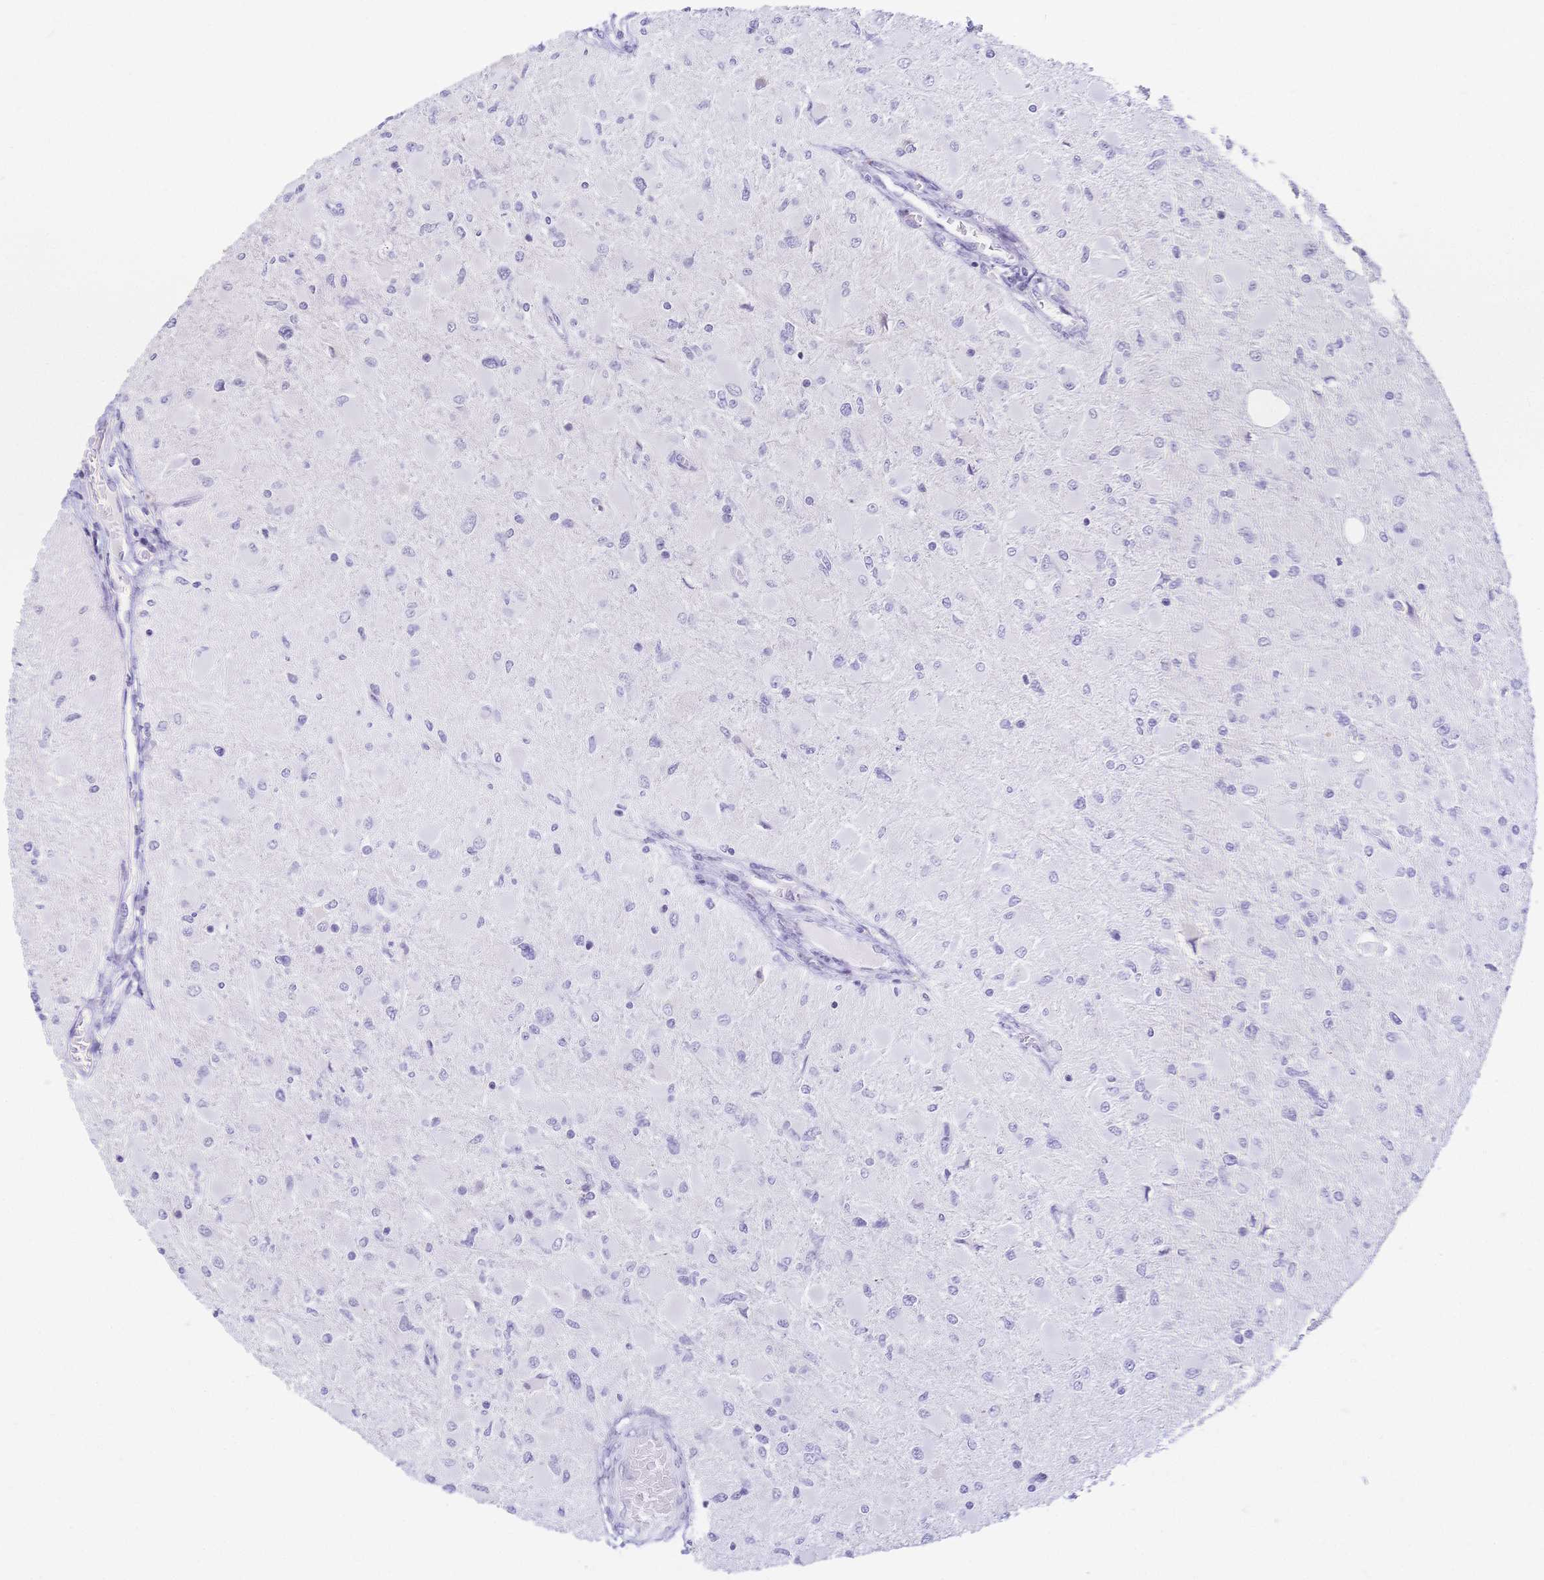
{"staining": {"intensity": "negative", "quantity": "none", "location": "none"}, "tissue": "glioma", "cell_type": "Tumor cells", "image_type": "cancer", "snomed": [{"axis": "morphology", "description": "Glioma, malignant, High grade"}, {"axis": "topography", "description": "Cerebral cortex"}], "caption": "Photomicrograph shows no significant protein positivity in tumor cells of glioma.", "gene": "CR2", "patient": {"sex": "female", "age": 36}}